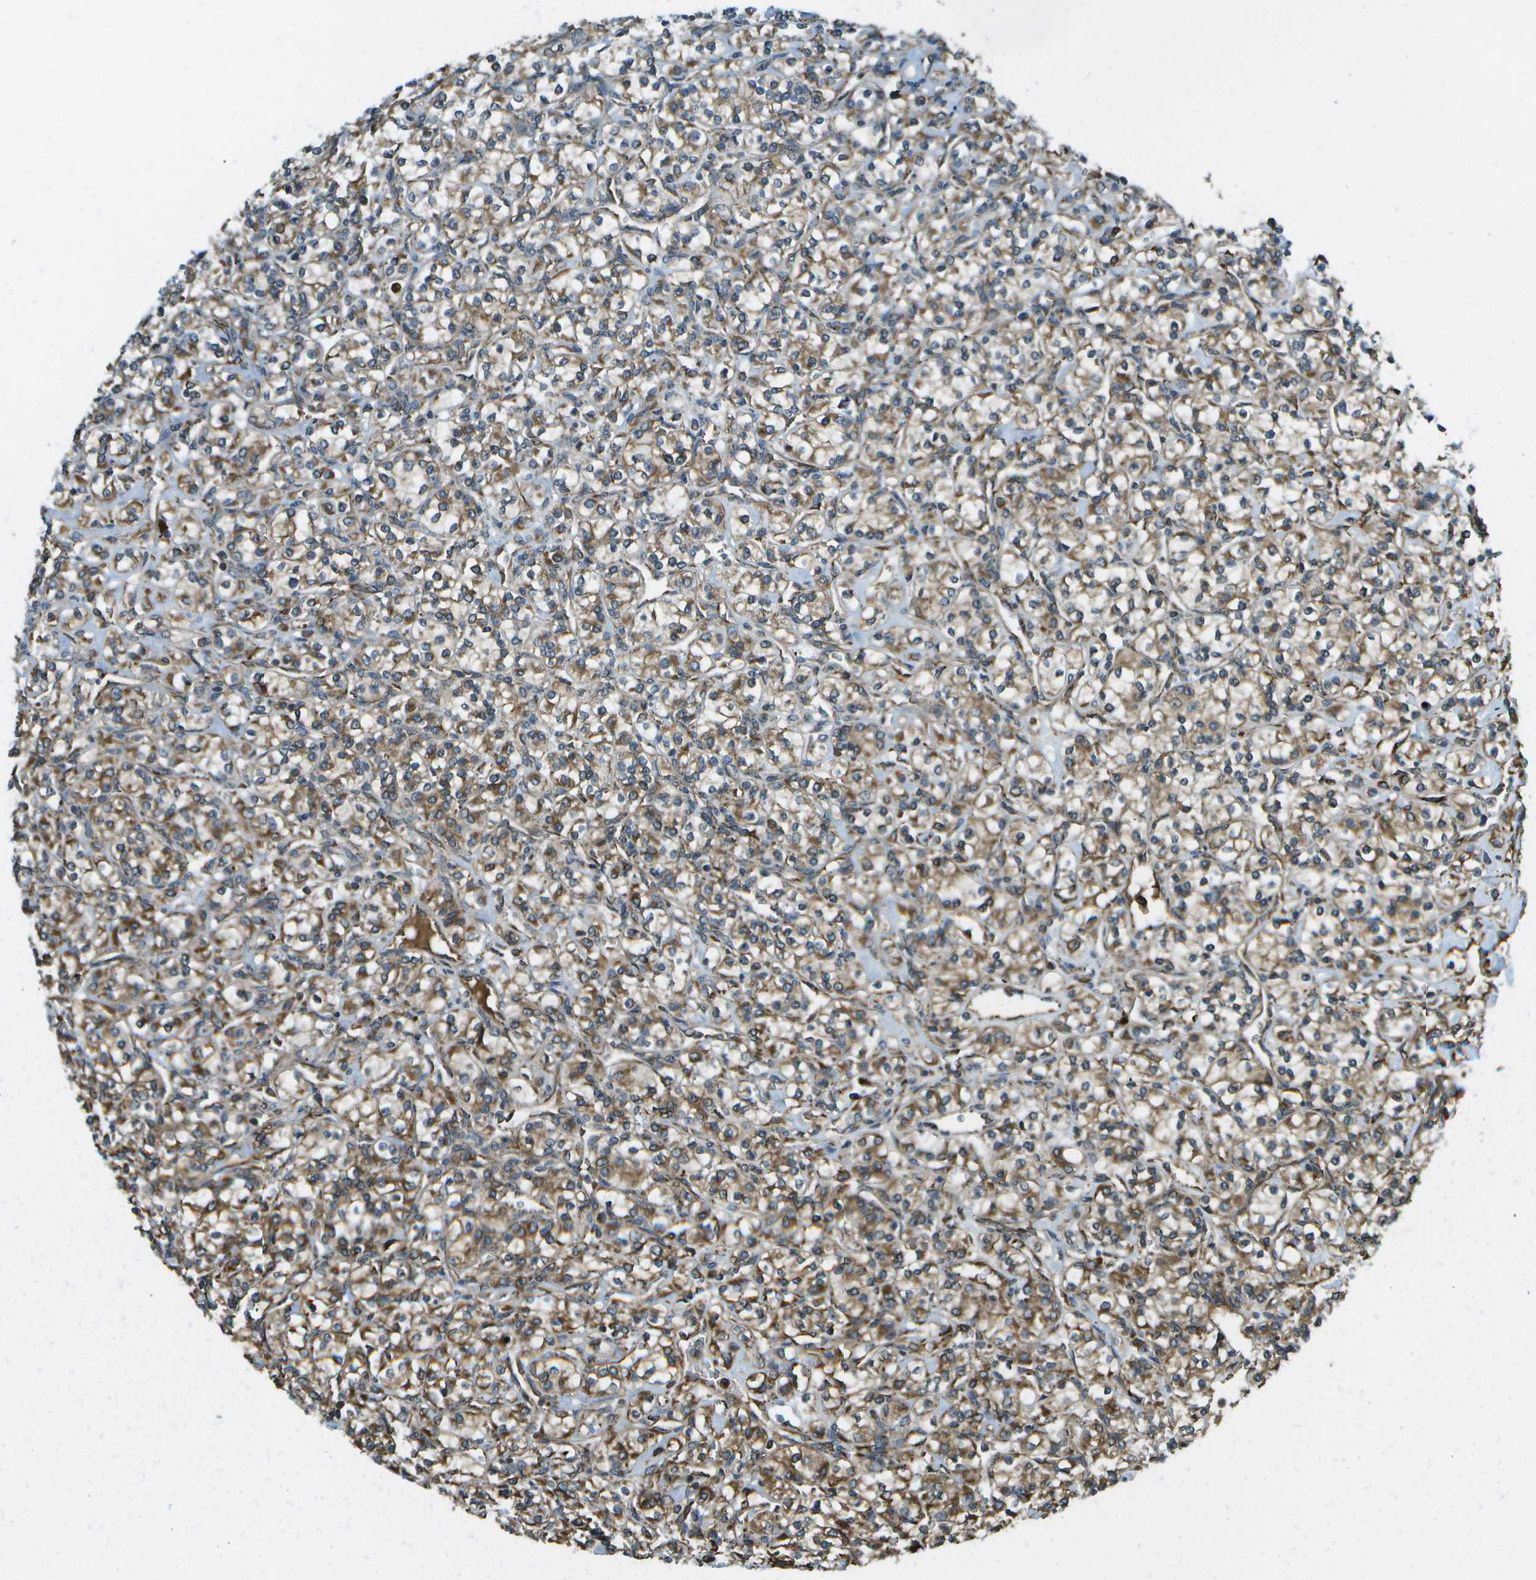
{"staining": {"intensity": "moderate", "quantity": ">75%", "location": "cytoplasmic/membranous"}, "tissue": "renal cancer", "cell_type": "Tumor cells", "image_type": "cancer", "snomed": [{"axis": "morphology", "description": "Adenocarcinoma, NOS"}, {"axis": "topography", "description": "Kidney"}], "caption": "Brown immunohistochemical staining in adenocarcinoma (renal) demonstrates moderate cytoplasmic/membranous staining in about >75% of tumor cells.", "gene": "USP30", "patient": {"sex": "male", "age": 77}}